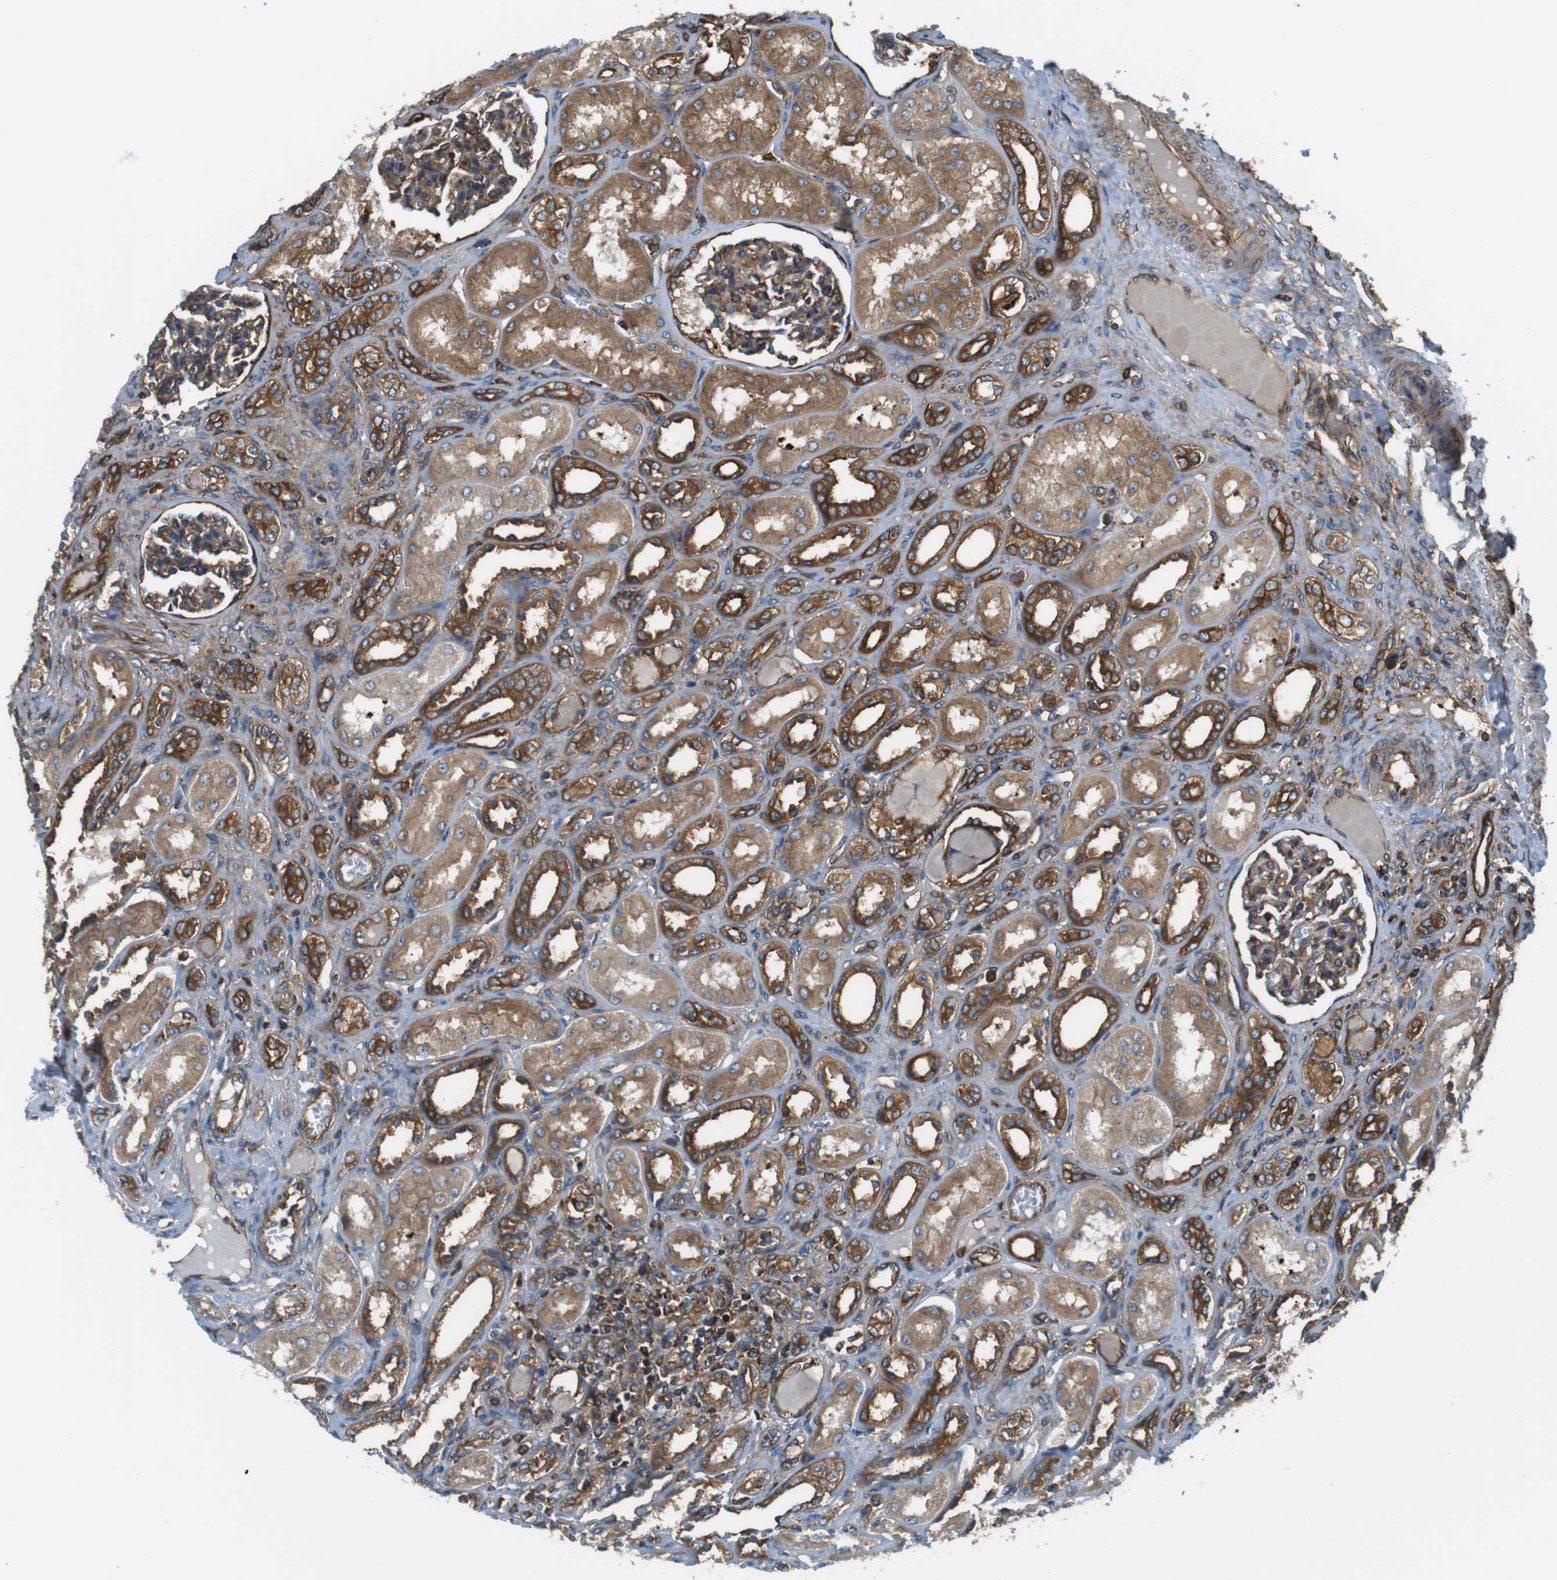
{"staining": {"intensity": "moderate", "quantity": ">75%", "location": "cytoplasmic/membranous"}, "tissue": "kidney", "cell_type": "Cells in glomeruli", "image_type": "normal", "snomed": [{"axis": "morphology", "description": "Normal tissue, NOS"}, {"axis": "topography", "description": "Kidney"}], "caption": "IHC (DAB (3,3'-diaminobenzidine)) staining of unremarkable human kidney demonstrates moderate cytoplasmic/membranous protein expression in approximately >75% of cells in glomeruli.", "gene": "TSC1", "patient": {"sex": "male", "age": 7}}